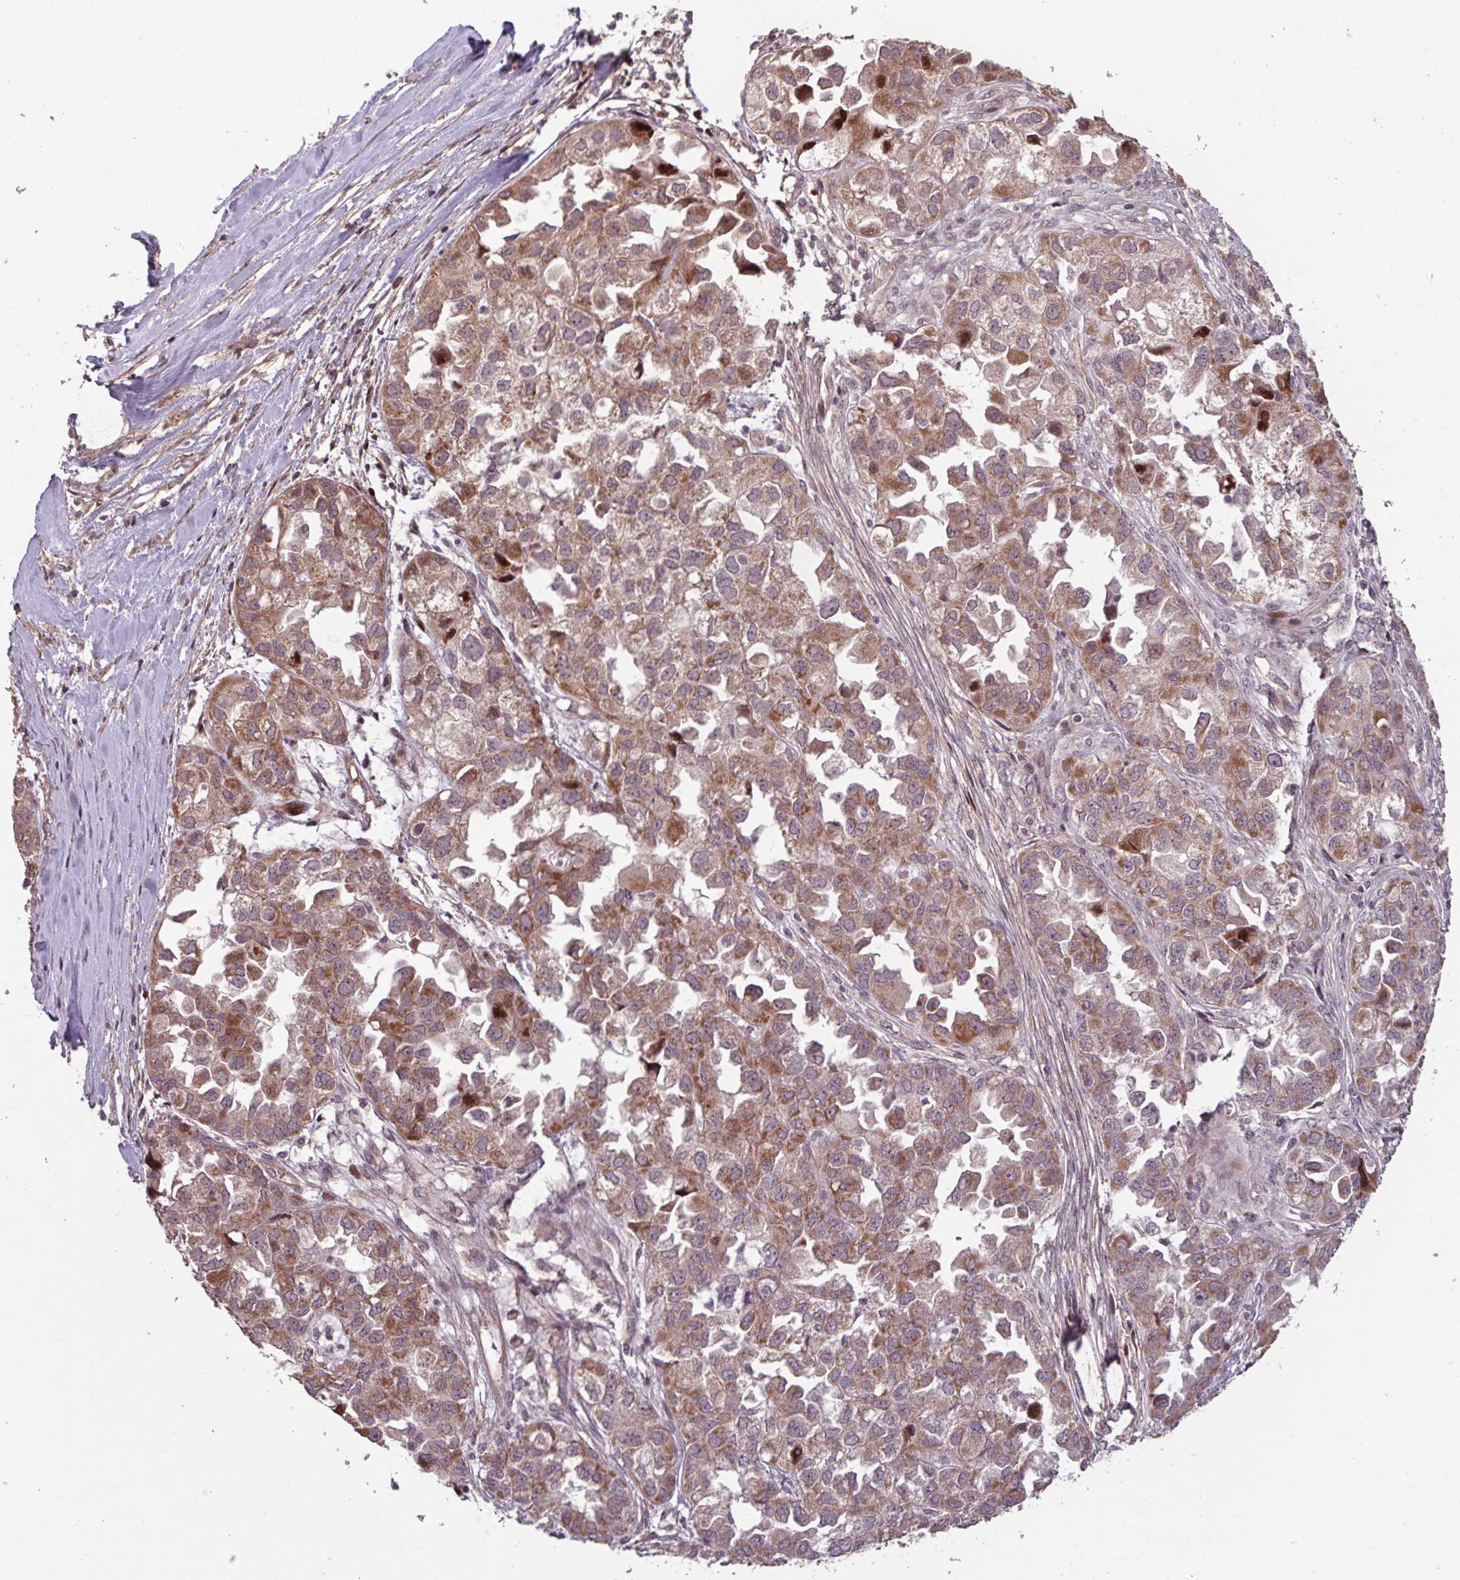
{"staining": {"intensity": "moderate", "quantity": ">75%", "location": "cytoplasmic/membranous"}, "tissue": "ovarian cancer", "cell_type": "Tumor cells", "image_type": "cancer", "snomed": [{"axis": "morphology", "description": "Cystadenocarcinoma, serous, NOS"}, {"axis": "topography", "description": "Ovary"}], "caption": "Ovarian cancer stained for a protein (brown) reveals moderate cytoplasmic/membranous positive positivity in about >75% of tumor cells.", "gene": "TMEM88", "patient": {"sex": "female", "age": 84}}